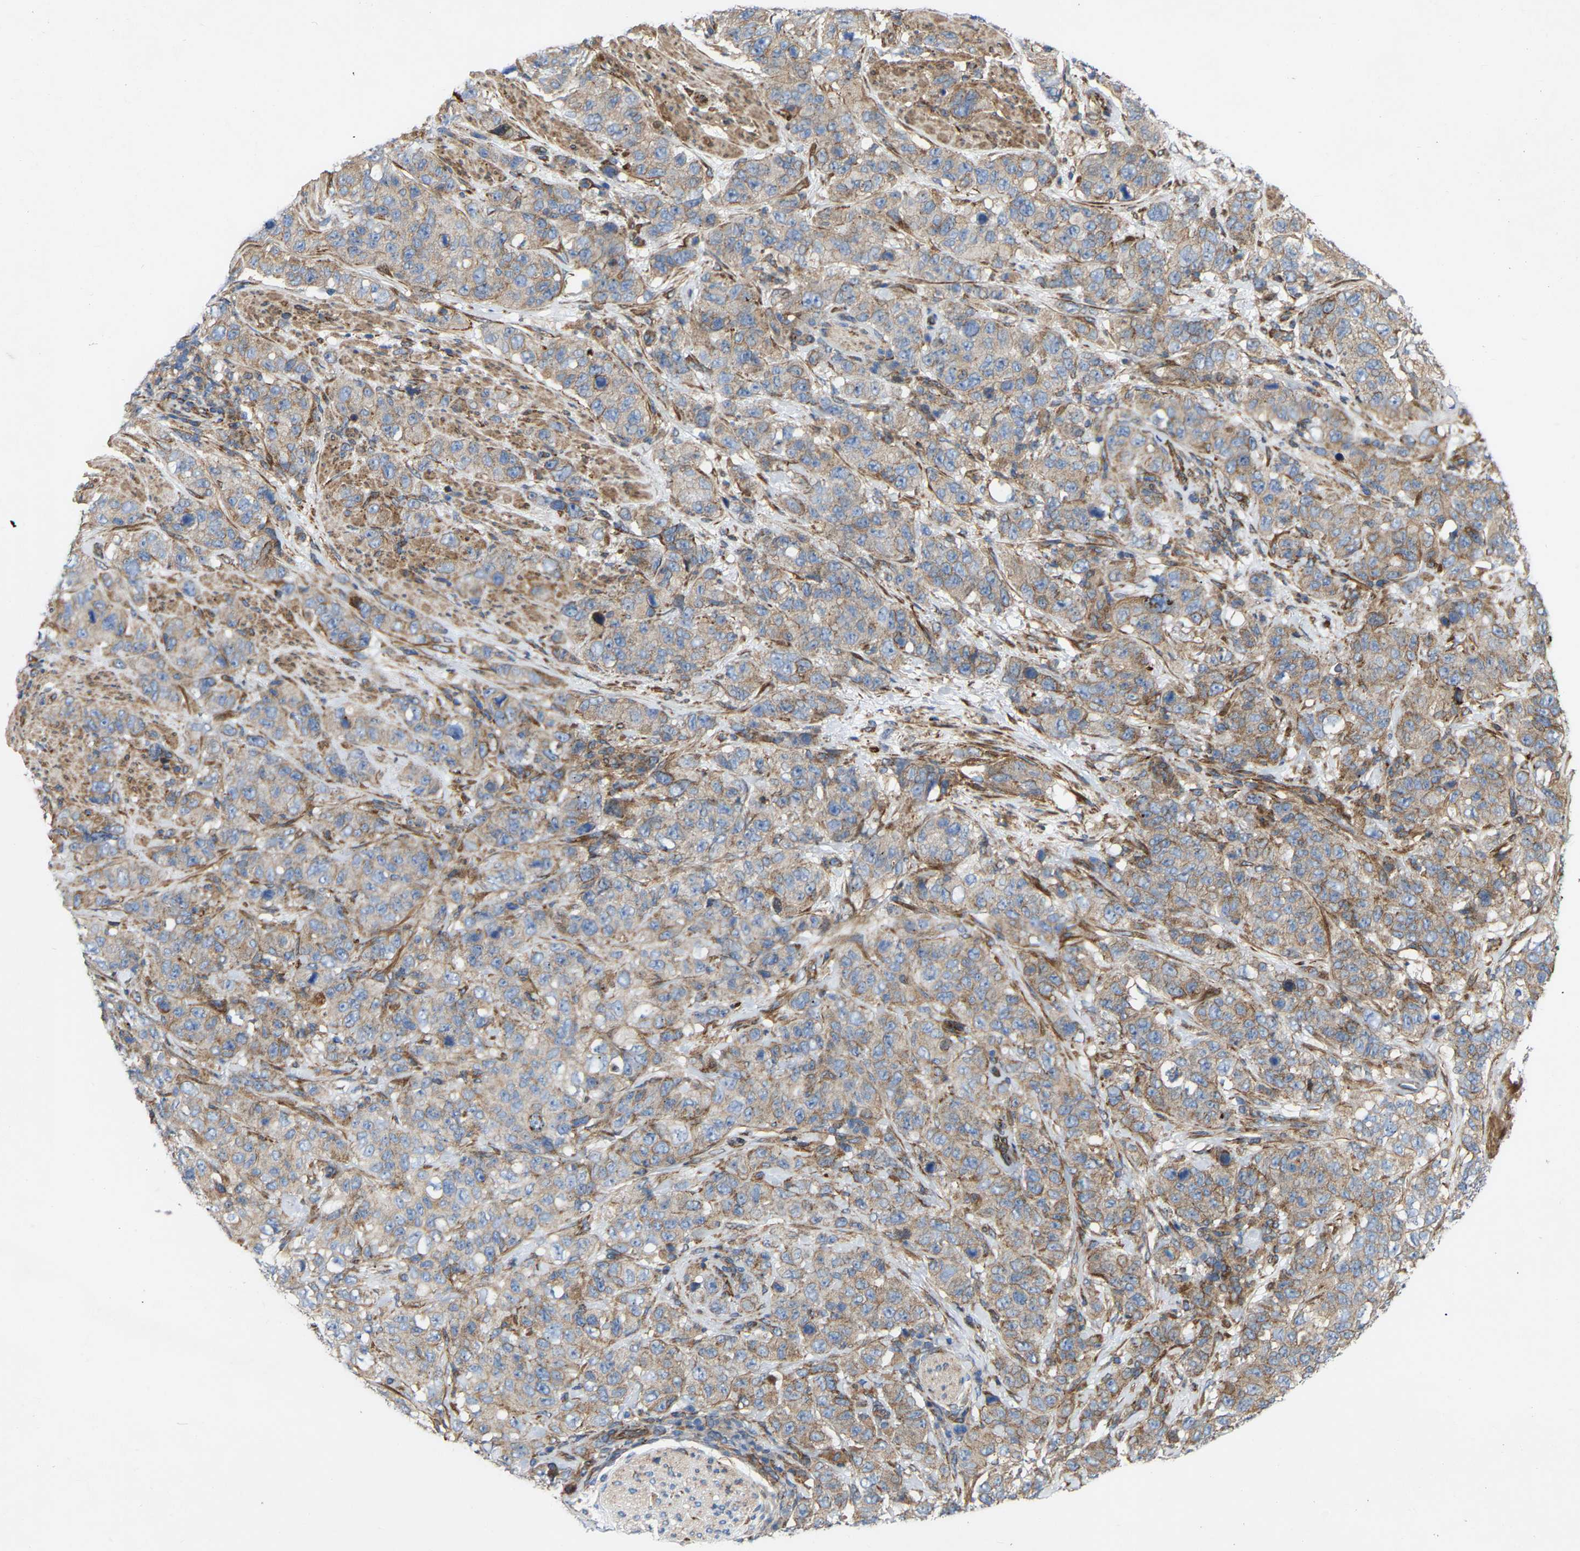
{"staining": {"intensity": "weak", "quantity": ">75%", "location": "cytoplasmic/membranous"}, "tissue": "stomach cancer", "cell_type": "Tumor cells", "image_type": "cancer", "snomed": [{"axis": "morphology", "description": "Adenocarcinoma, NOS"}, {"axis": "topography", "description": "Stomach"}], "caption": "Stomach cancer tissue shows weak cytoplasmic/membranous positivity in approximately >75% of tumor cells, visualized by immunohistochemistry. (Stains: DAB (3,3'-diaminobenzidine) in brown, nuclei in blue, Microscopy: brightfield microscopy at high magnification).", "gene": "TOR1B", "patient": {"sex": "male", "age": 48}}